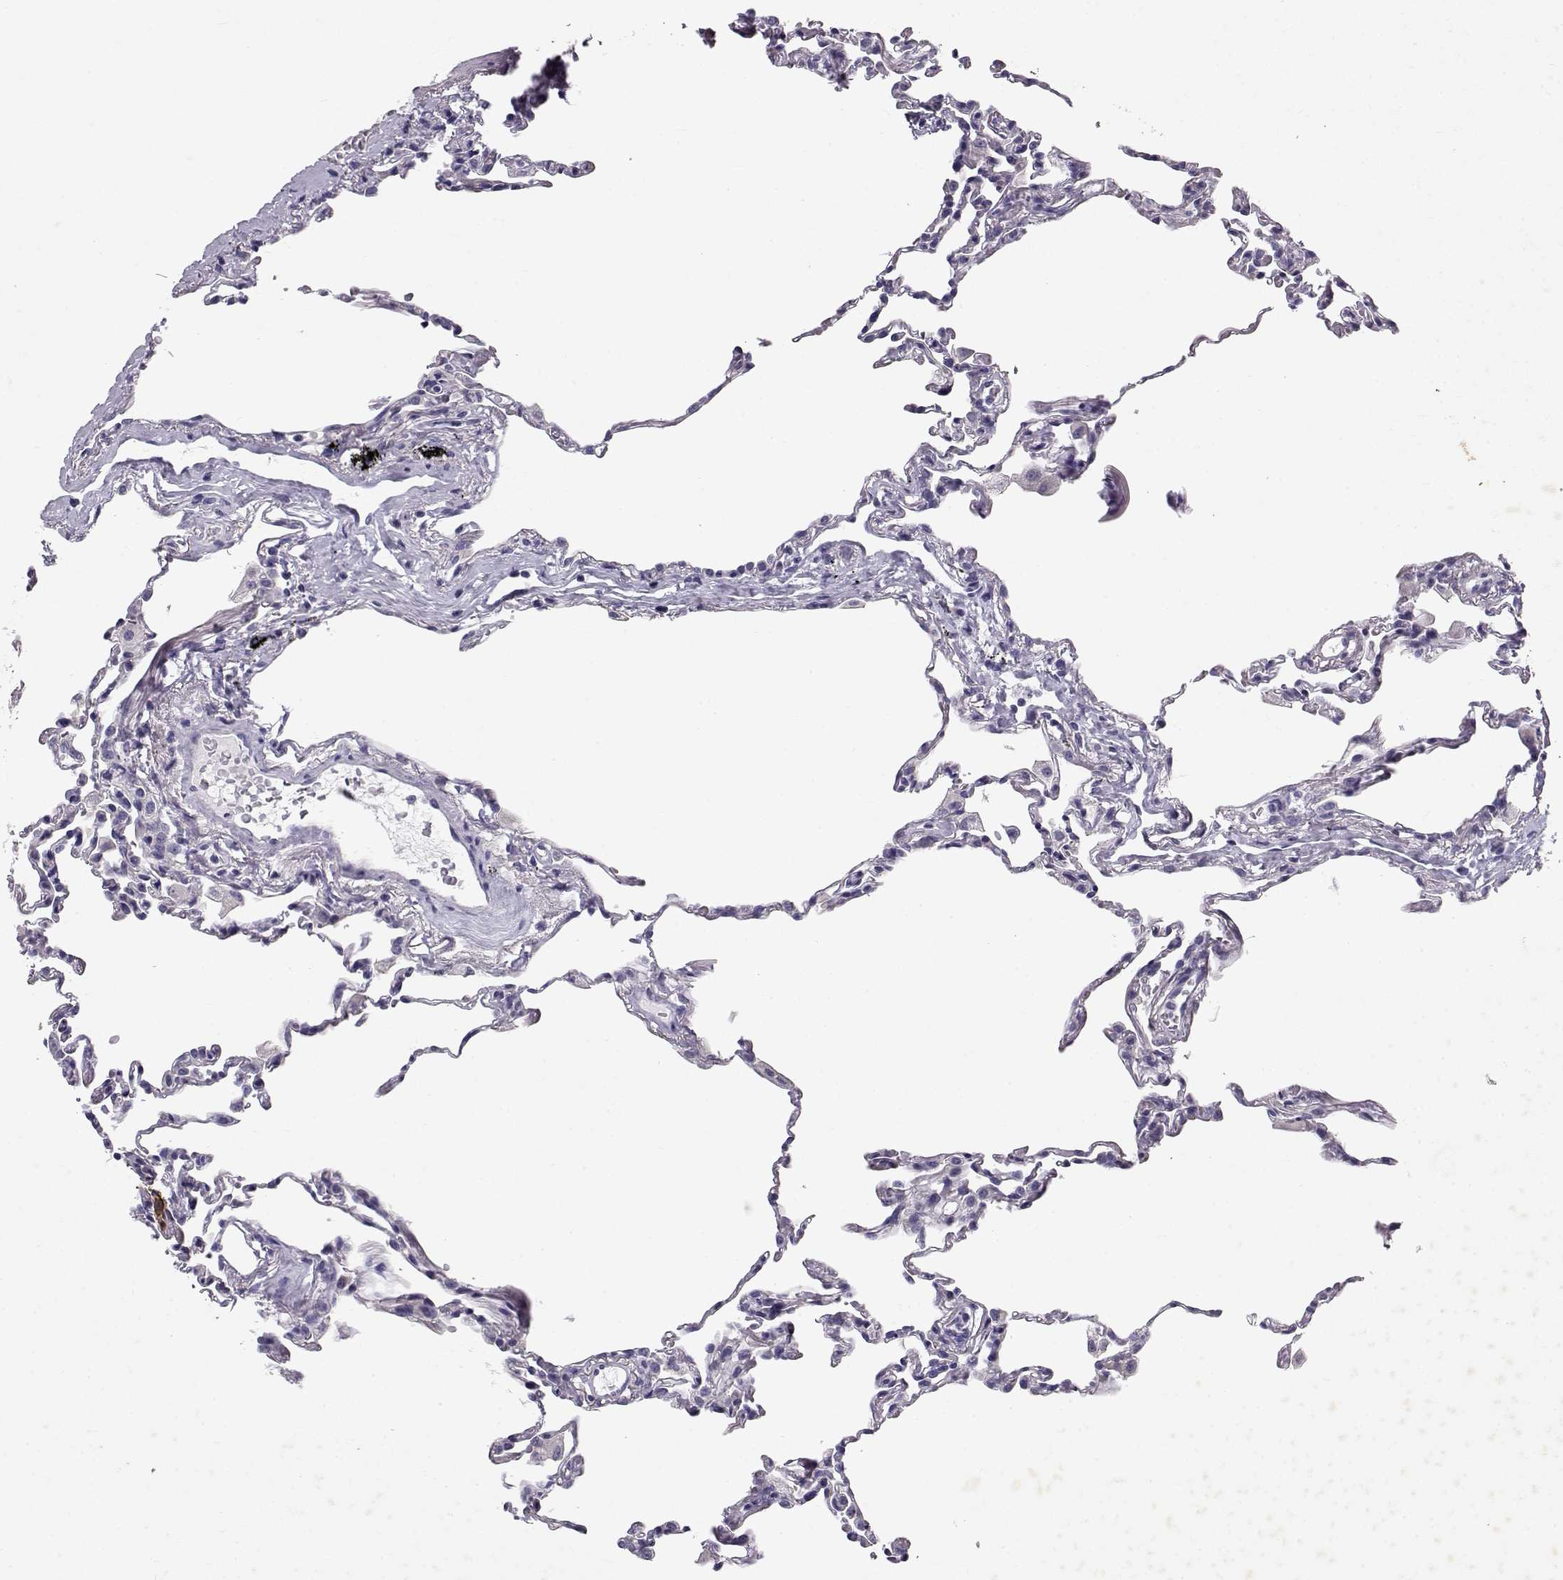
{"staining": {"intensity": "negative", "quantity": "none", "location": "none"}, "tissue": "lung", "cell_type": "Alveolar cells", "image_type": "normal", "snomed": [{"axis": "morphology", "description": "Normal tissue, NOS"}, {"axis": "topography", "description": "Lung"}], "caption": "Lung stained for a protein using immunohistochemistry displays no positivity alveolar cells.", "gene": "RD3", "patient": {"sex": "female", "age": 57}}